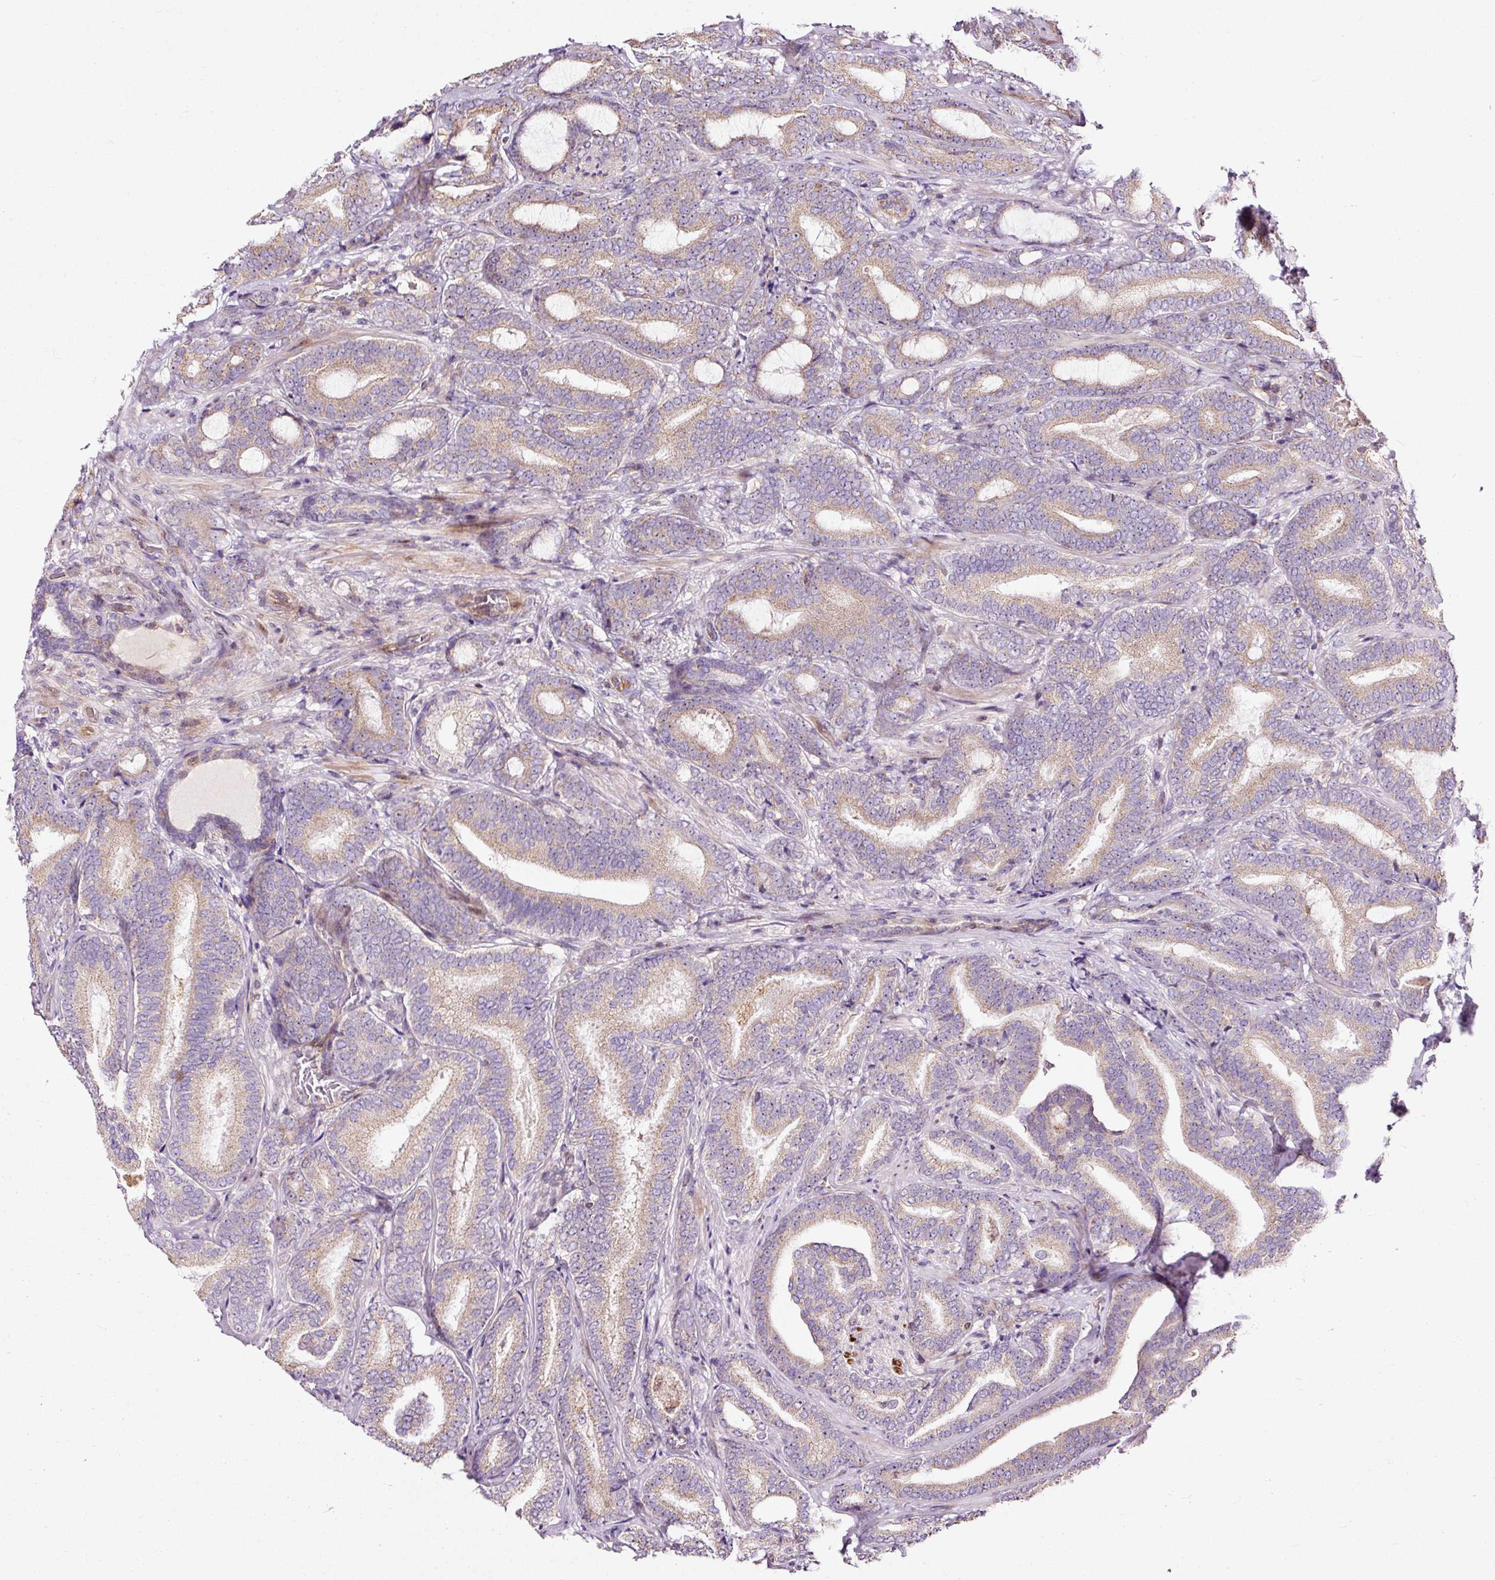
{"staining": {"intensity": "weak", "quantity": ">75%", "location": "cytoplasmic/membranous"}, "tissue": "prostate cancer", "cell_type": "Tumor cells", "image_type": "cancer", "snomed": [{"axis": "morphology", "description": "Adenocarcinoma, Low grade"}, {"axis": "topography", "description": "Prostate and seminal vesicle, NOS"}], "caption": "A brown stain shows weak cytoplasmic/membranous staining of a protein in human prostate adenocarcinoma (low-grade) tumor cells. (DAB (3,3'-diaminobenzidine) IHC with brightfield microscopy, high magnification).", "gene": "BOLA3", "patient": {"sex": "male", "age": 61}}